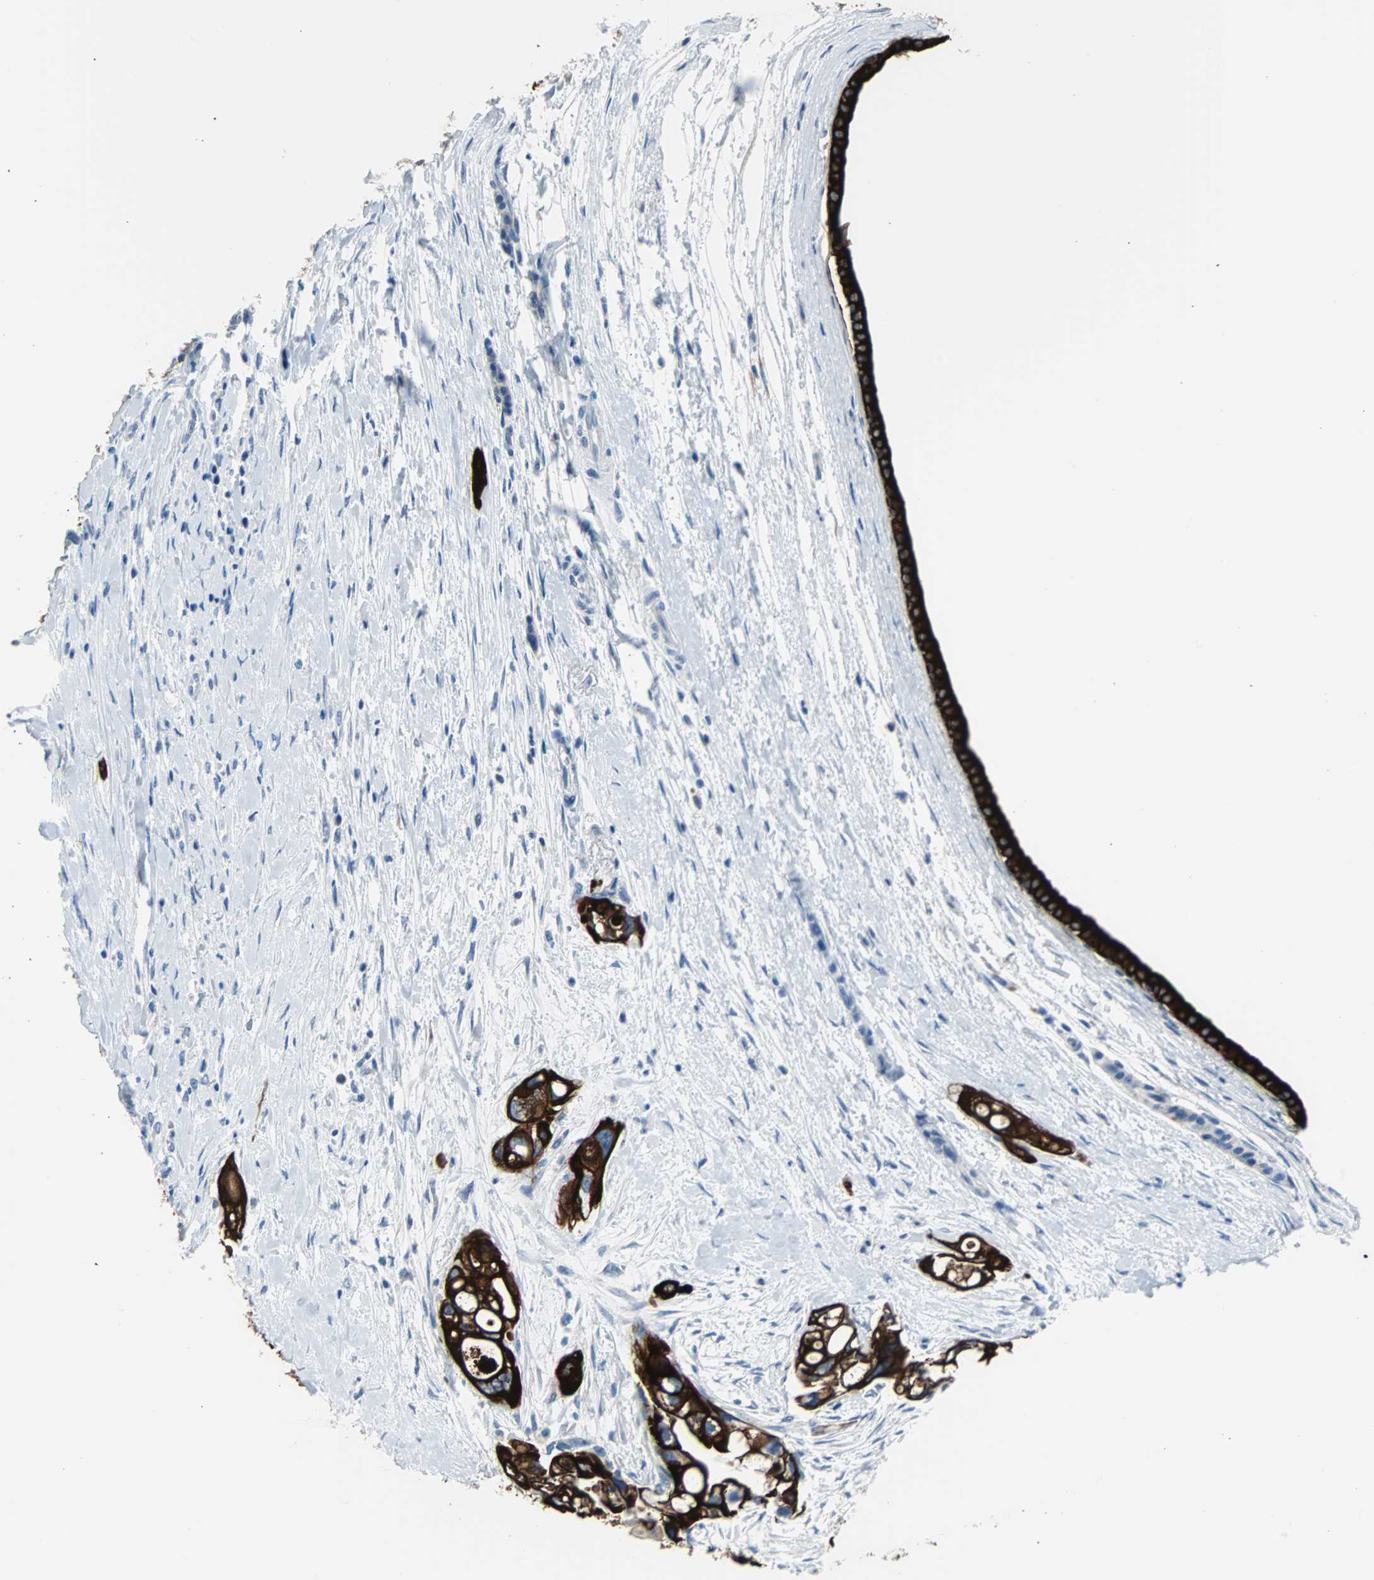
{"staining": {"intensity": "strong", "quantity": ">75%", "location": "cytoplasmic/membranous"}, "tissue": "pancreatic cancer", "cell_type": "Tumor cells", "image_type": "cancer", "snomed": [{"axis": "morphology", "description": "Adenocarcinoma, NOS"}, {"axis": "topography", "description": "Pancreas"}], "caption": "Immunohistochemical staining of human pancreatic cancer (adenocarcinoma) demonstrates high levels of strong cytoplasmic/membranous staining in approximately >75% of tumor cells. Nuclei are stained in blue.", "gene": "KRT7", "patient": {"sex": "female", "age": 77}}